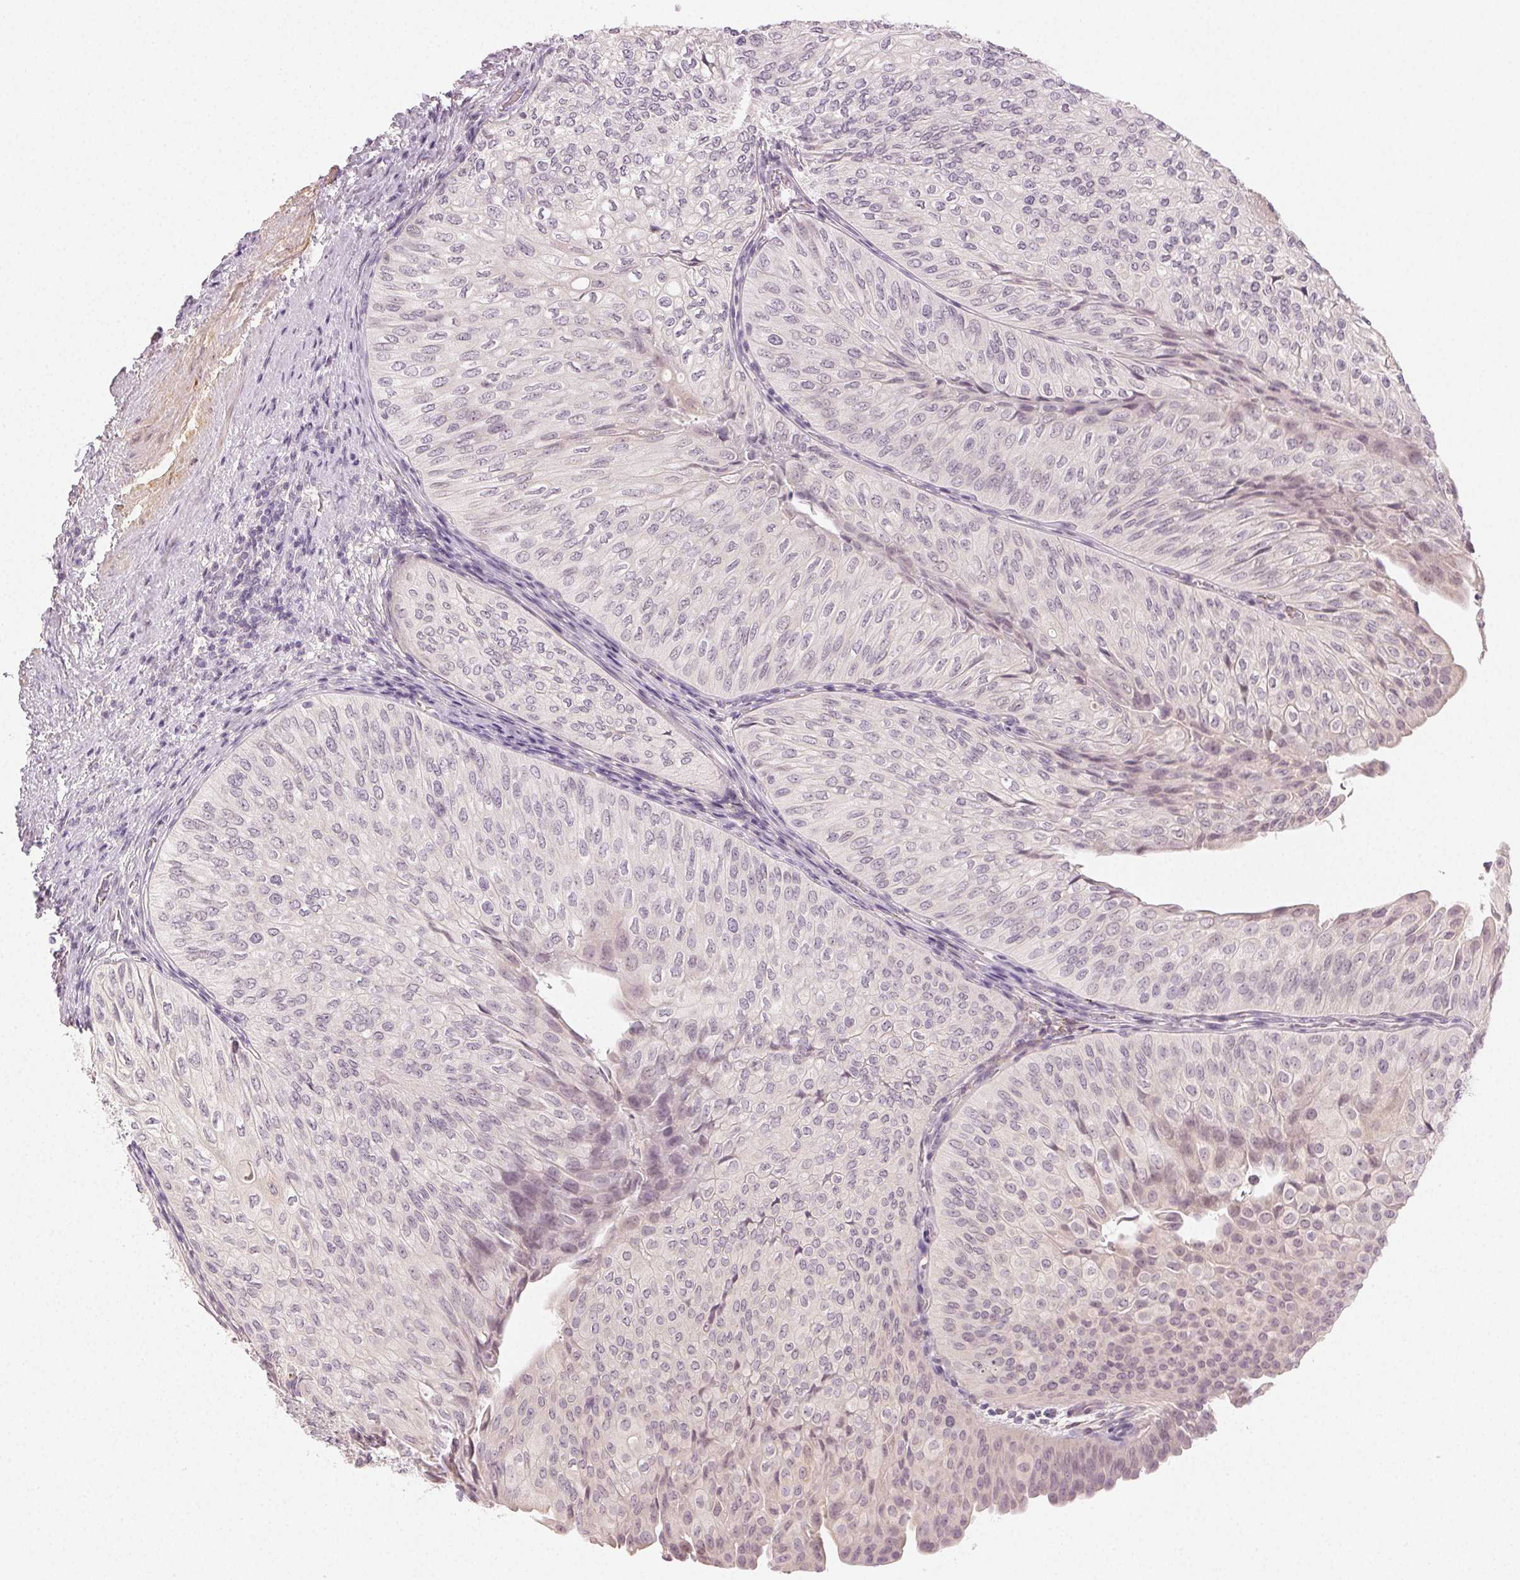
{"staining": {"intensity": "negative", "quantity": "none", "location": "none"}, "tissue": "urothelial cancer", "cell_type": "Tumor cells", "image_type": "cancer", "snomed": [{"axis": "morphology", "description": "Urothelial carcinoma, NOS"}, {"axis": "topography", "description": "Urinary bladder"}], "caption": "Tumor cells are negative for brown protein staining in transitional cell carcinoma. (Brightfield microscopy of DAB (3,3'-diaminobenzidine) immunohistochemistry (IHC) at high magnification).", "gene": "MAP1LC3A", "patient": {"sex": "male", "age": 62}}